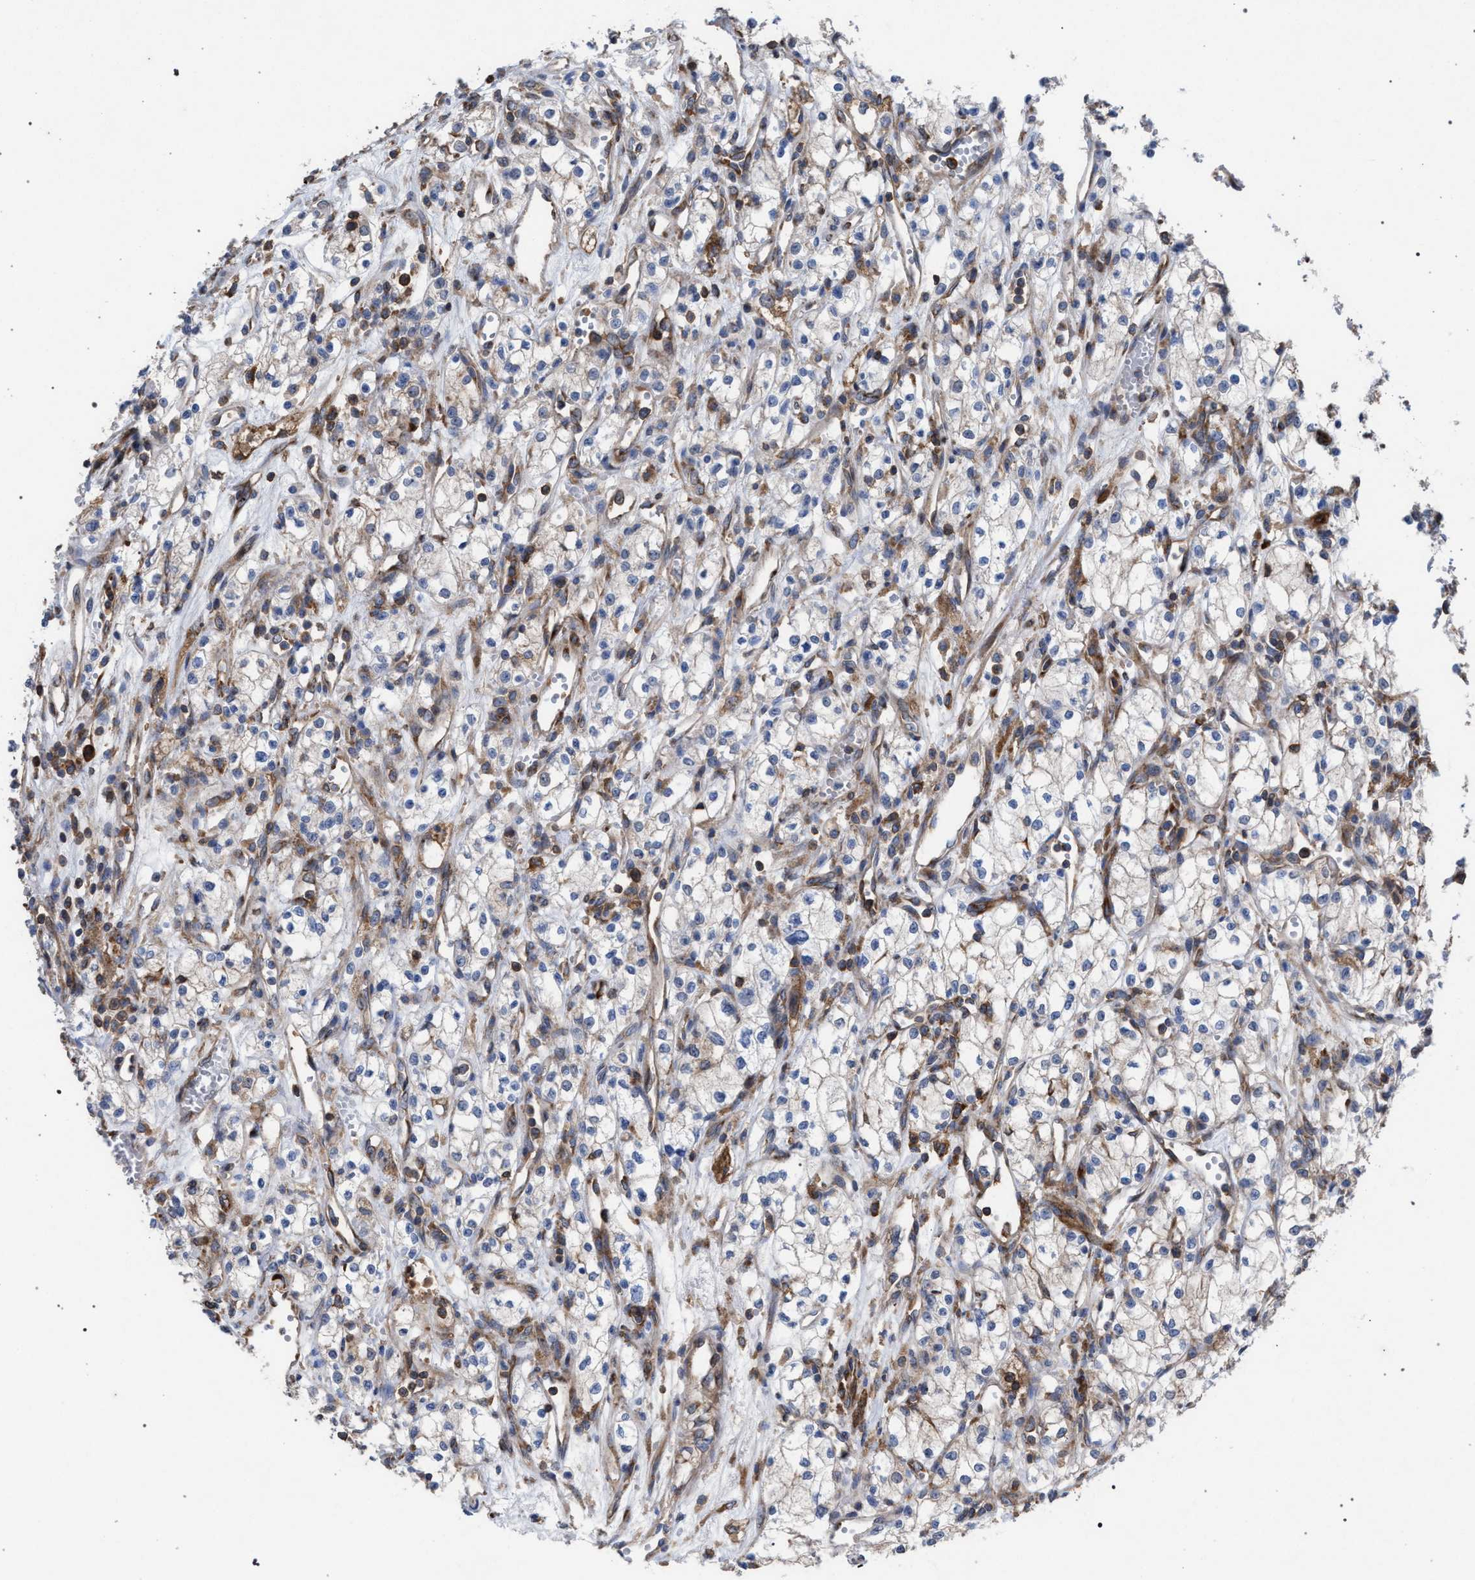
{"staining": {"intensity": "negative", "quantity": "none", "location": "none"}, "tissue": "renal cancer", "cell_type": "Tumor cells", "image_type": "cancer", "snomed": [{"axis": "morphology", "description": "Adenocarcinoma, NOS"}, {"axis": "topography", "description": "Kidney"}], "caption": "High power microscopy histopathology image of an immunohistochemistry photomicrograph of renal cancer (adenocarcinoma), revealing no significant expression in tumor cells.", "gene": "CDR2L", "patient": {"sex": "male", "age": 59}}